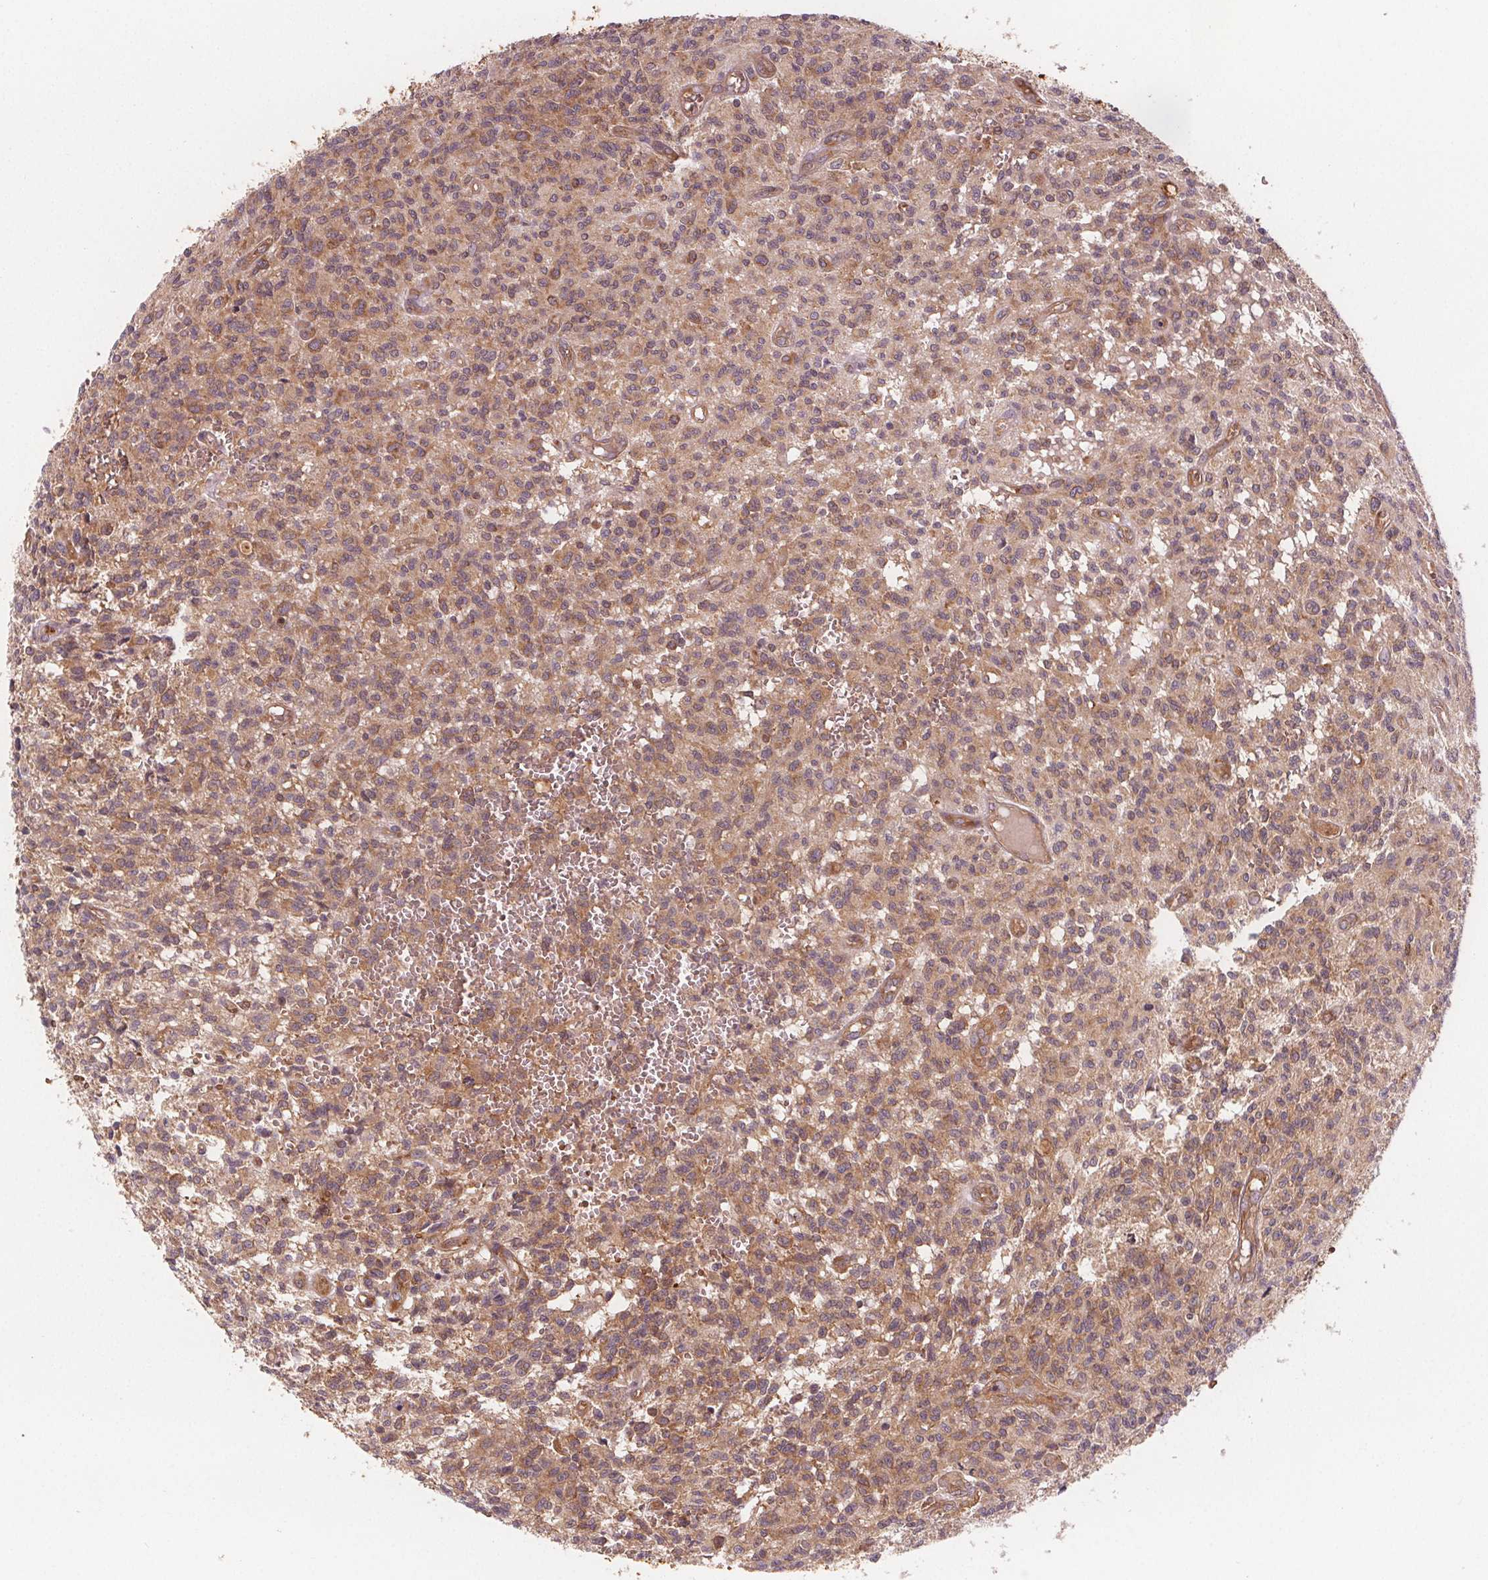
{"staining": {"intensity": "moderate", "quantity": ">75%", "location": "cytoplasmic/membranous"}, "tissue": "glioma", "cell_type": "Tumor cells", "image_type": "cancer", "snomed": [{"axis": "morphology", "description": "Glioma, malignant, Low grade"}, {"axis": "topography", "description": "Brain"}], "caption": "Immunohistochemical staining of human glioma displays medium levels of moderate cytoplasmic/membranous protein positivity in about >75% of tumor cells.", "gene": "EIF3D", "patient": {"sex": "male", "age": 64}}